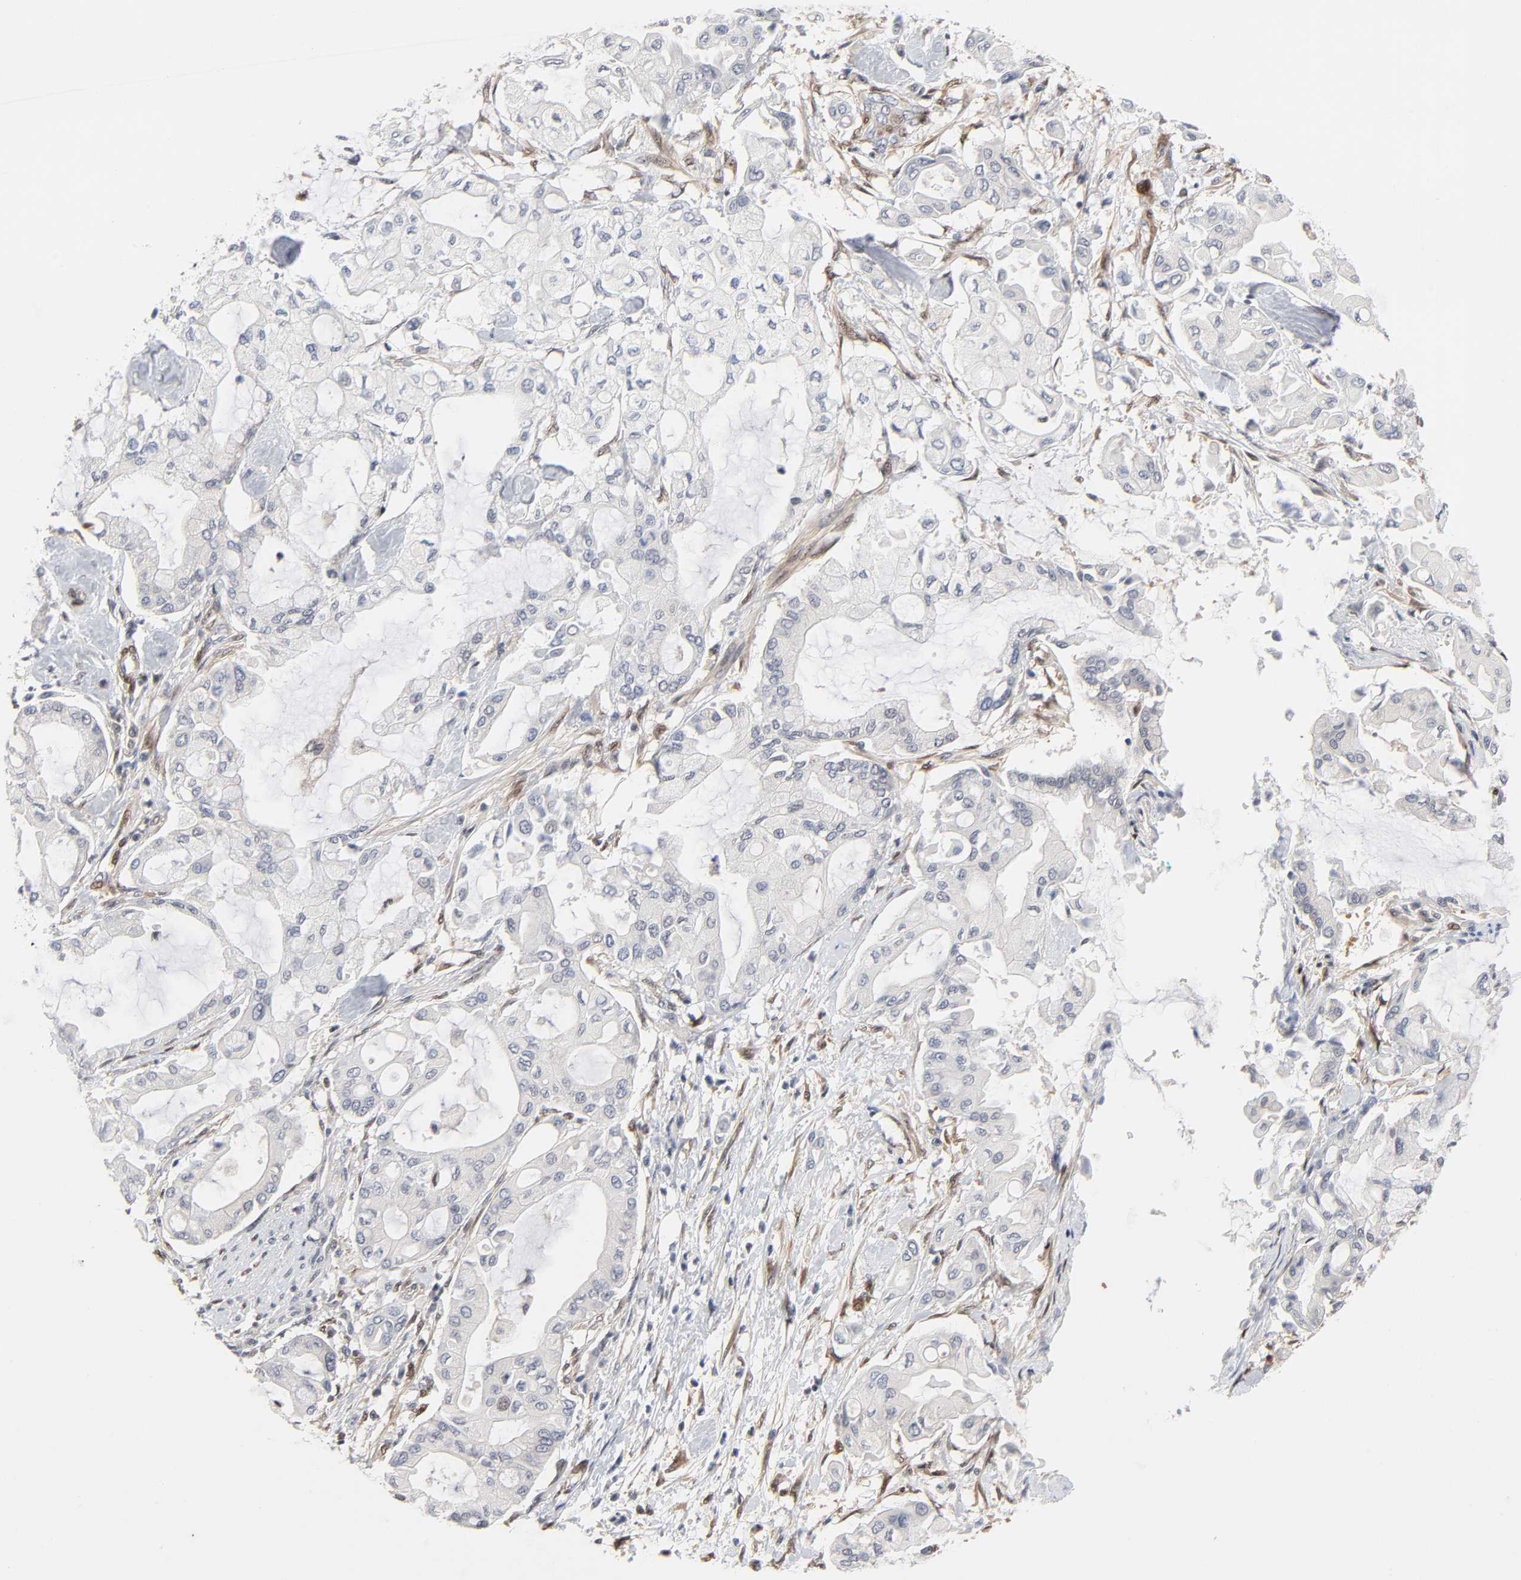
{"staining": {"intensity": "negative", "quantity": "none", "location": "none"}, "tissue": "pancreatic cancer", "cell_type": "Tumor cells", "image_type": "cancer", "snomed": [{"axis": "morphology", "description": "Adenocarcinoma, NOS"}, {"axis": "morphology", "description": "Adenocarcinoma, metastatic, NOS"}, {"axis": "topography", "description": "Lymph node"}, {"axis": "topography", "description": "Pancreas"}, {"axis": "topography", "description": "Duodenum"}], "caption": "DAB (3,3'-diaminobenzidine) immunohistochemical staining of pancreatic cancer (adenocarcinoma) reveals no significant expression in tumor cells.", "gene": "PTEN", "patient": {"sex": "female", "age": 64}}